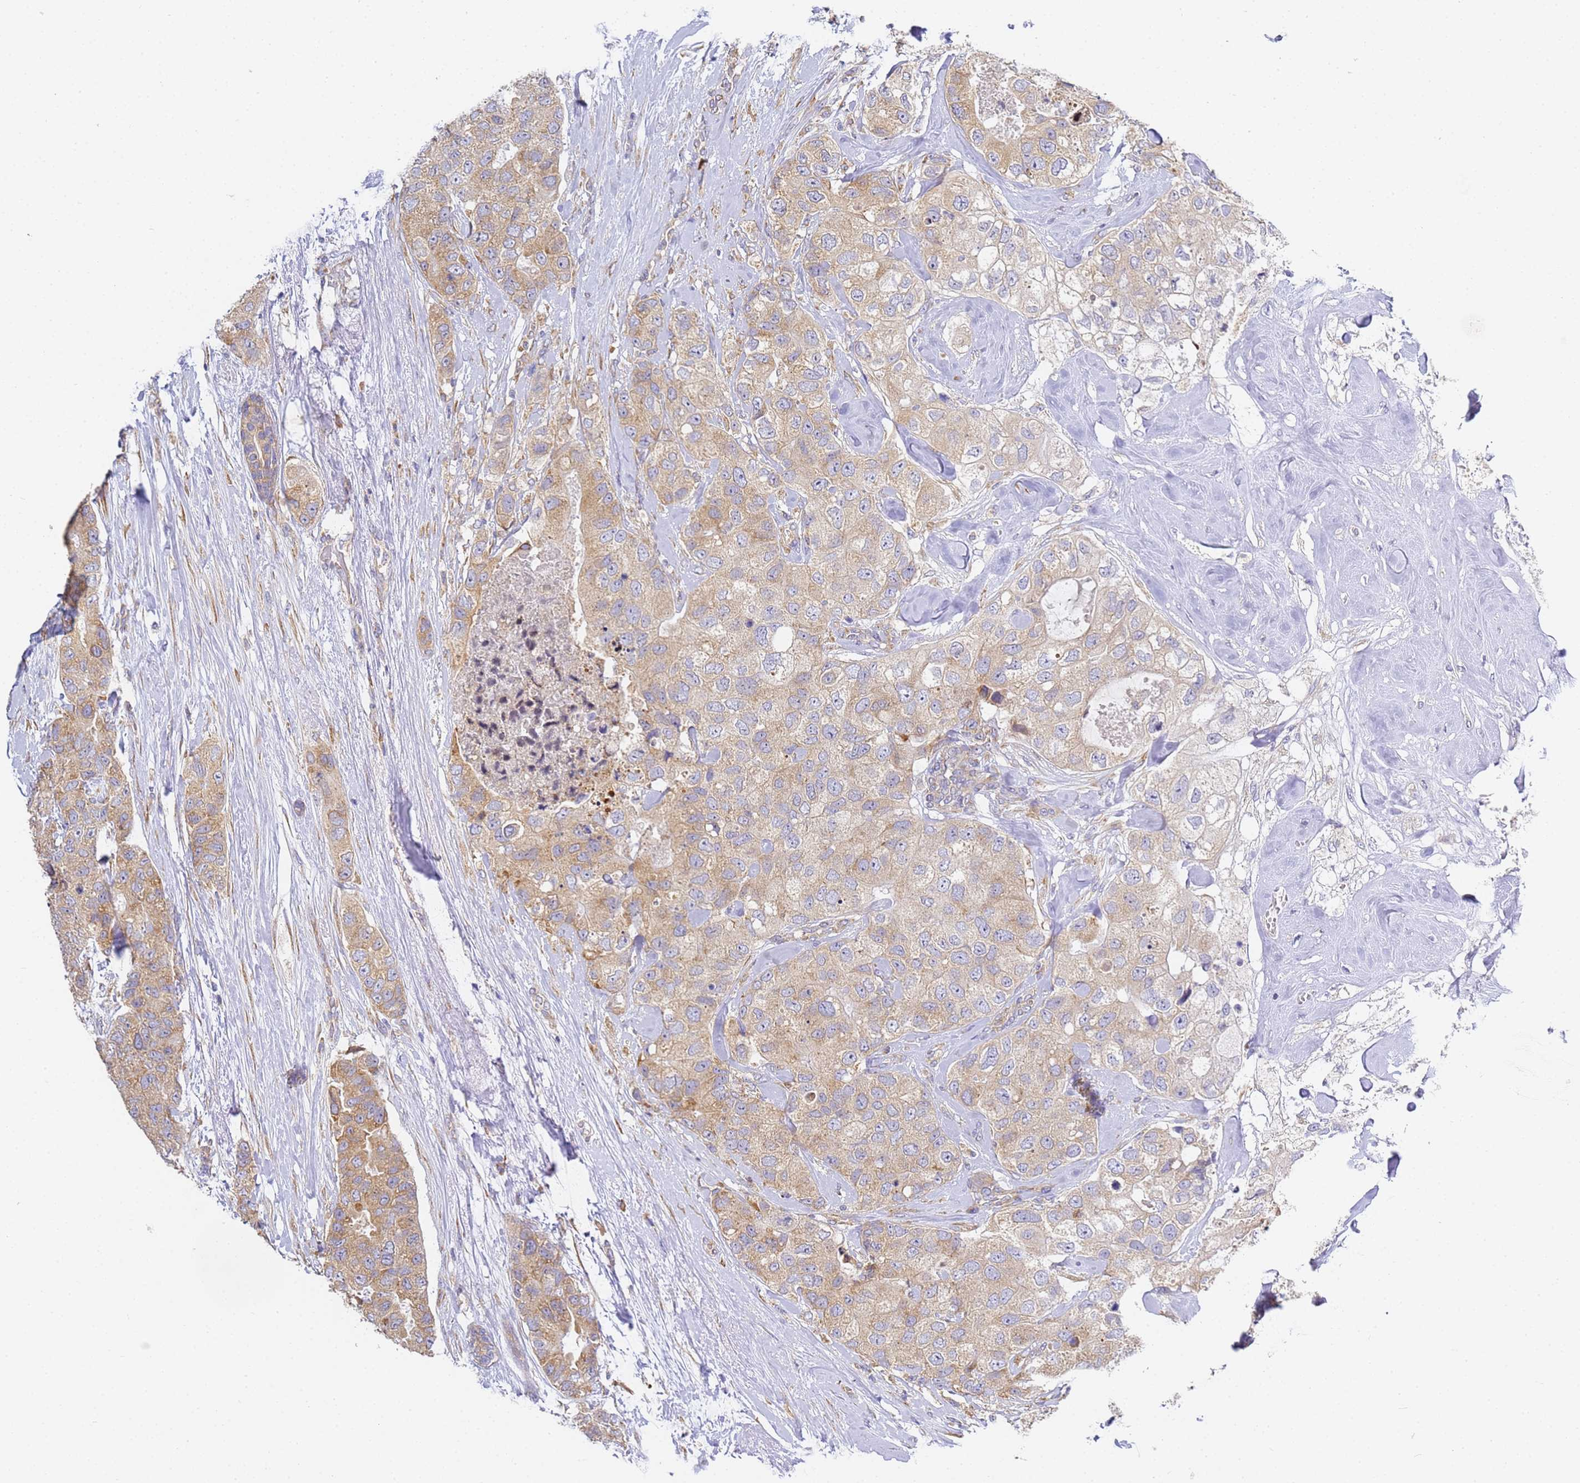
{"staining": {"intensity": "moderate", "quantity": "25%-75%", "location": "cytoplasmic/membranous"}, "tissue": "breast cancer", "cell_type": "Tumor cells", "image_type": "cancer", "snomed": [{"axis": "morphology", "description": "Duct carcinoma"}, {"axis": "topography", "description": "Breast"}], "caption": "The histopathology image exhibits immunohistochemical staining of infiltrating ductal carcinoma (breast). There is moderate cytoplasmic/membranous staining is present in approximately 25%-75% of tumor cells.", "gene": "RPL13A", "patient": {"sex": "female", "age": 62}}